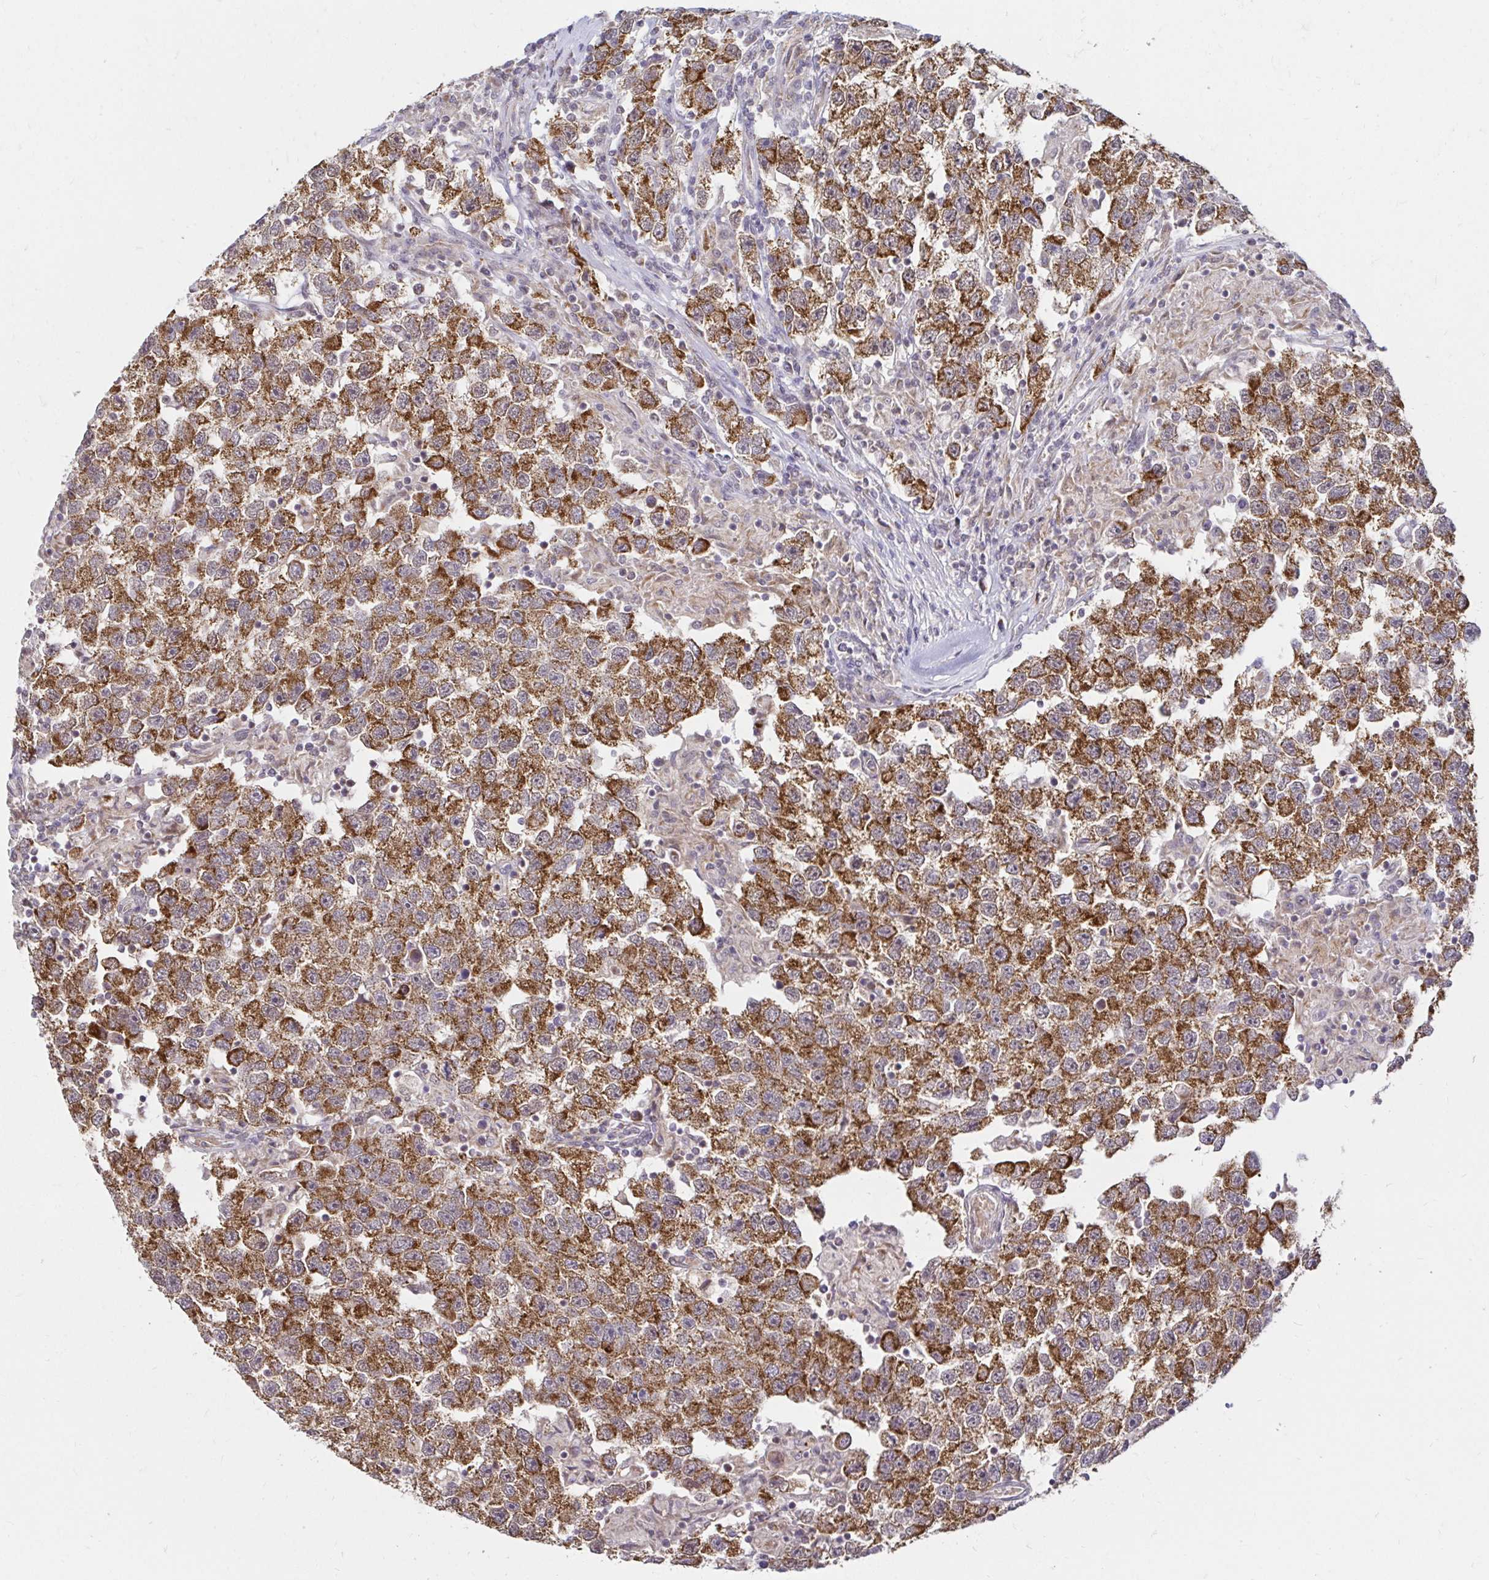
{"staining": {"intensity": "strong", "quantity": ">75%", "location": "cytoplasmic/membranous"}, "tissue": "testis cancer", "cell_type": "Tumor cells", "image_type": "cancer", "snomed": [{"axis": "morphology", "description": "Seminoma, NOS"}, {"axis": "topography", "description": "Testis"}], "caption": "Immunohistochemical staining of testis cancer shows high levels of strong cytoplasmic/membranous protein expression in approximately >75% of tumor cells.", "gene": "TIMM50", "patient": {"sex": "male", "age": 26}}